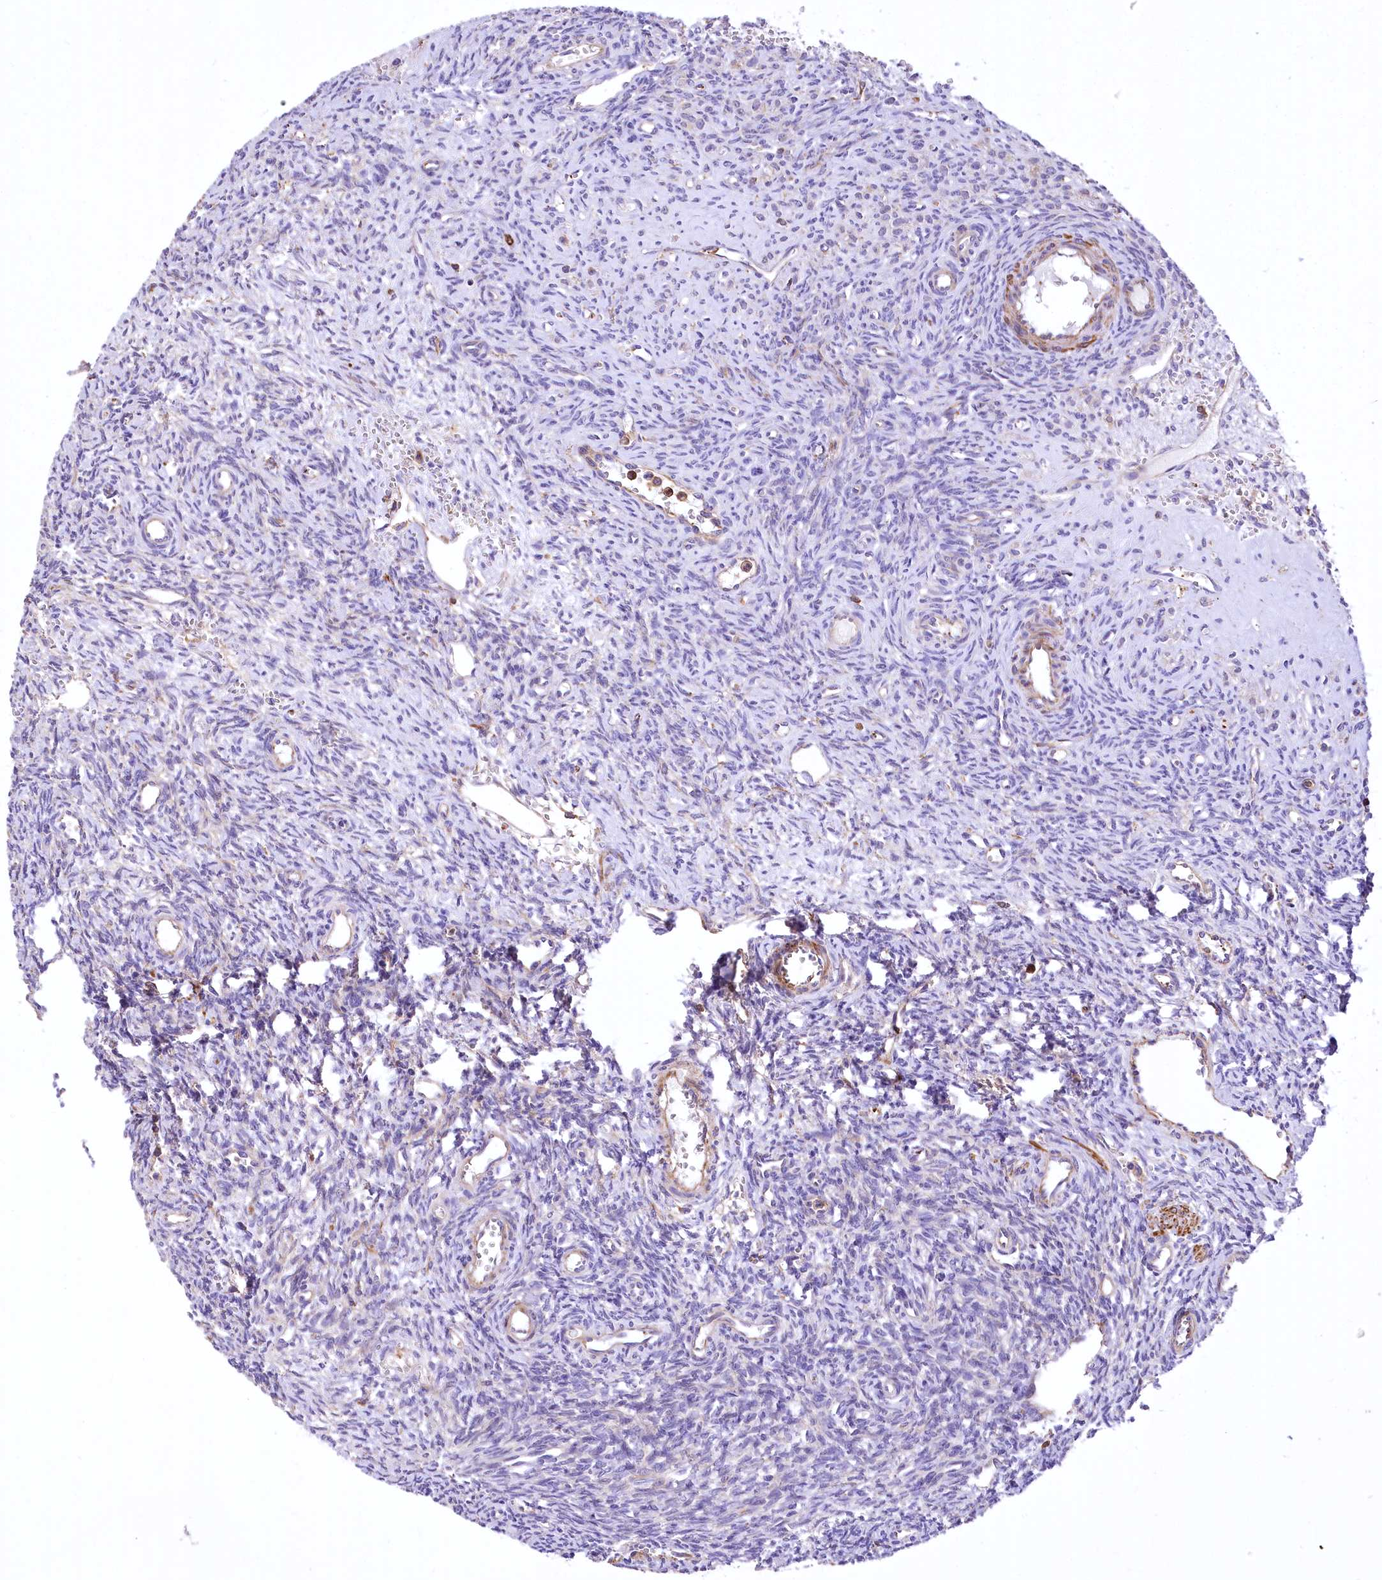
{"staining": {"intensity": "weak", "quantity": "<25%", "location": "cytoplasmic/membranous"}, "tissue": "ovary", "cell_type": "Ovarian stroma cells", "image_type": "normal", "snomed": [{"axis": "morphology", "description": "Normal tissue, NOS"}, {"axis": "topography", "description": "Ovary"}], "caption": "DAB immunohistochemical staining of benign human ovary displays no significant staining in ovarian stroma cells. (DAB immunohistochemistry (IHC), high magnification).", "gene": "DPP3", "patient": {"sex": "female", "age": 39}}